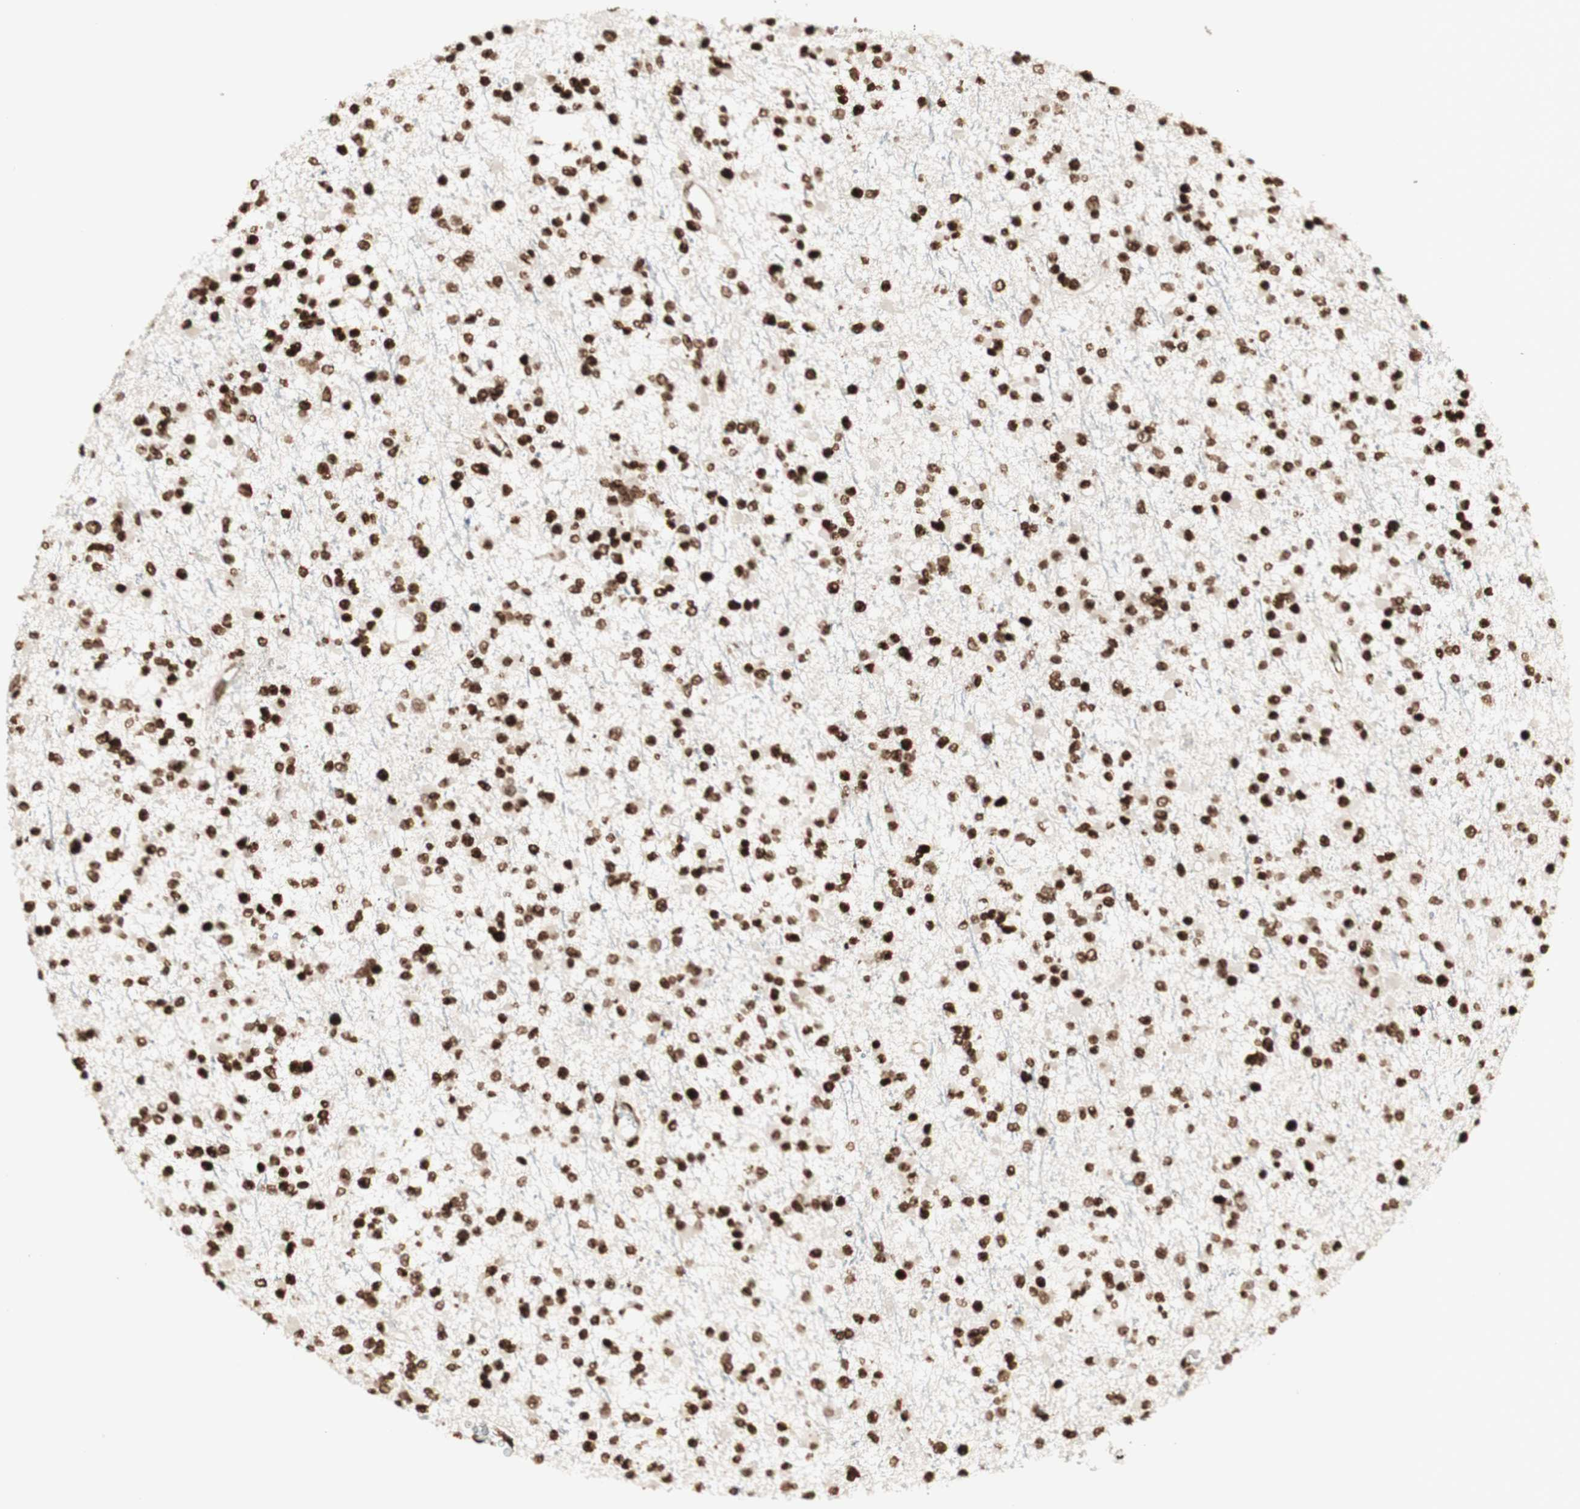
{"staining": {"intensity": "strong", "quantity": ">75%", "location": "nuclear"}, "tissue": "glioma", "cell_type": "Tumor cells", "image_type": "cancer", "snomed": [{"axis": "morphology", "description": "Glioma, malignant, Low grade"}, {"axis": "topography", "description": "Brain"}], "caption": "A histopathology image of human glioma stained for a protein exhibits strong nuclear brown staining in tumor cells.", "gene": "NCAPD2", "patient": {"sex": "female", "age": 22}}